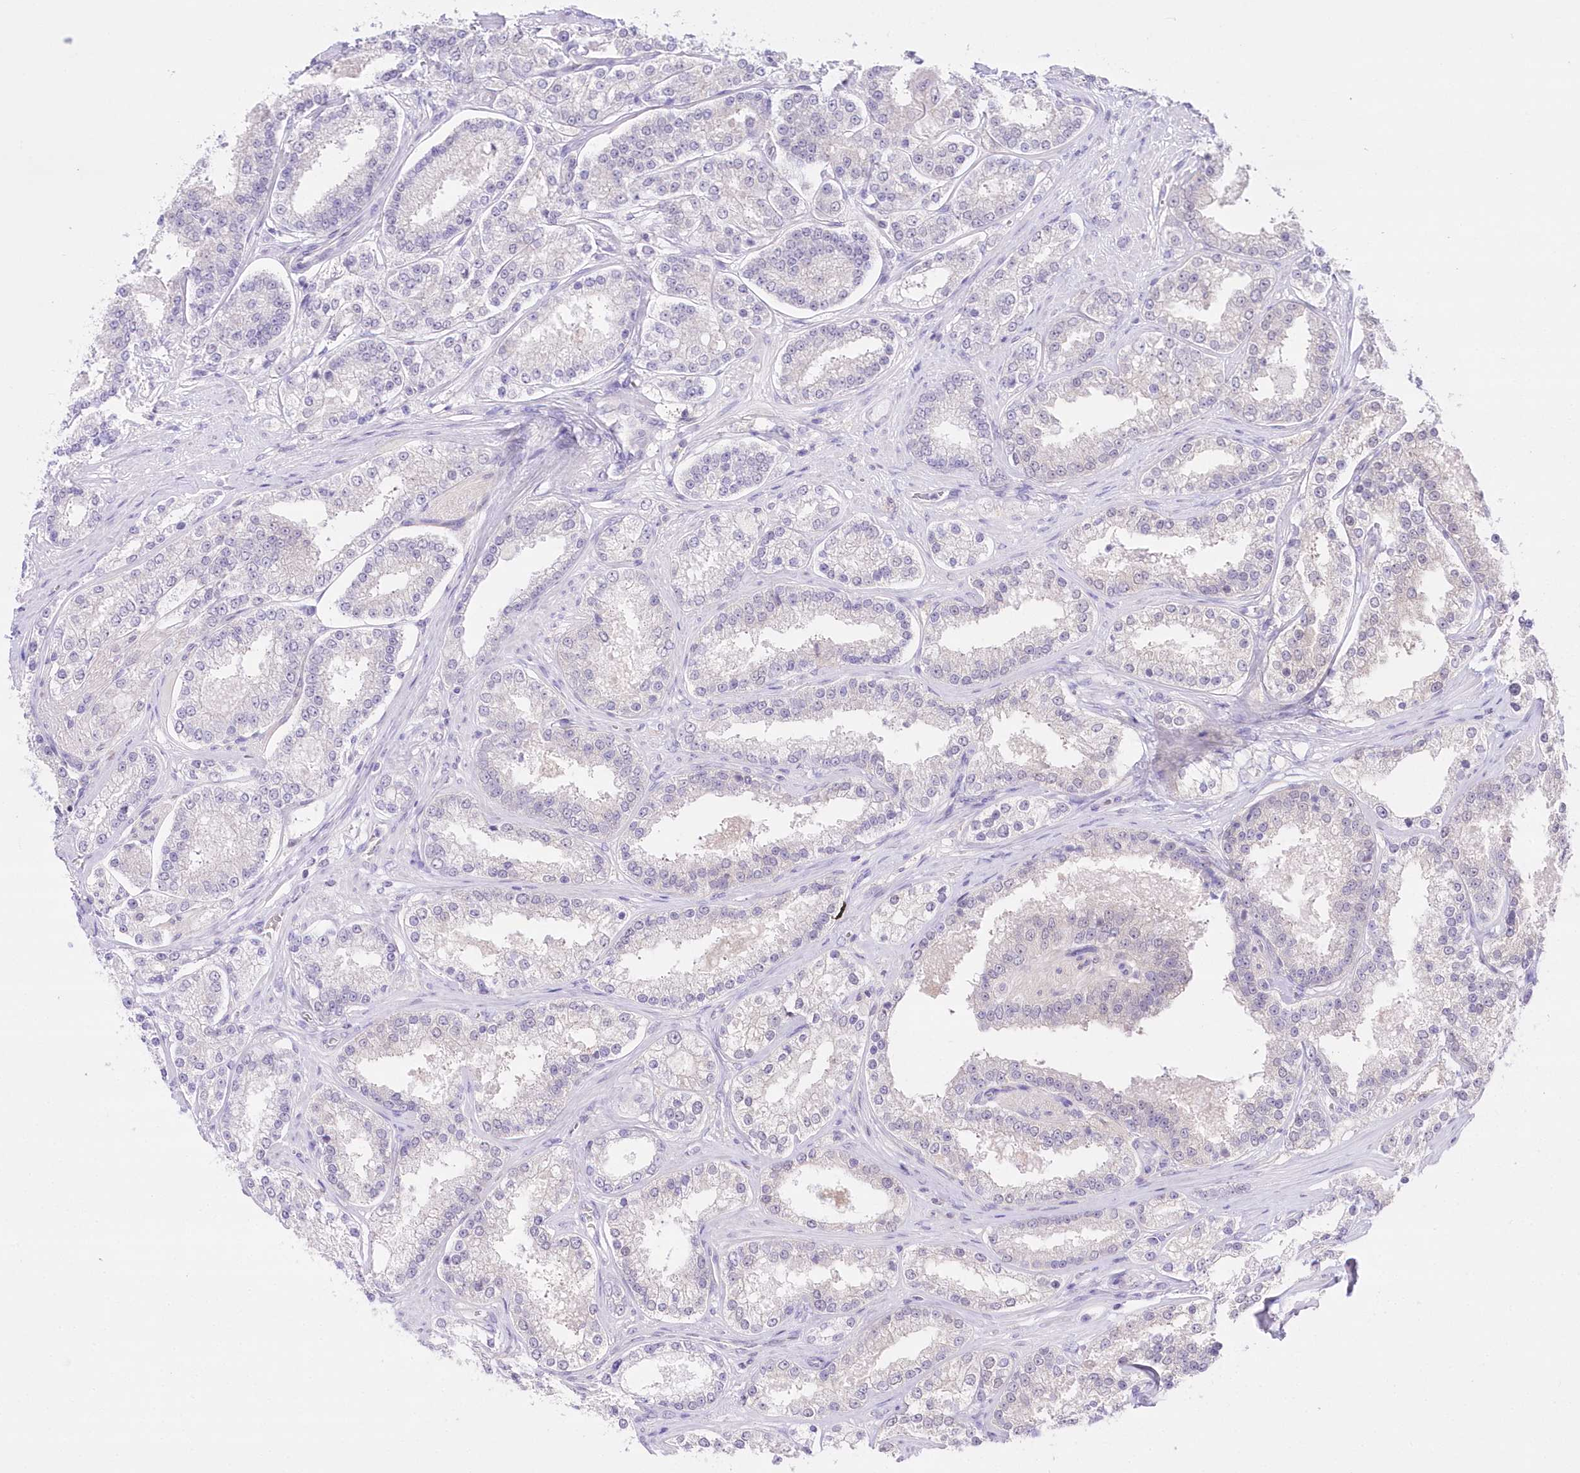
{"staining": {"intensity": "negative", "quantity": "none", "location": "none"}, "tissue": "prostate cancer", "cell_type": "Tumor cells", "image_type": "cancer", "snomed": [{"axis": "morphology", "description": "Normal tissue, NOS"}, {"axis": "morphology", "description": "Adenocarcinoma, High grade"}, {"axis": "topography", "description": "Prostate"}], "caption": "Protein analysis of adenocarcinoma (high-grade) (prostate) demonstrates no significant staining in tumor cells.", "gene": "UBA6", "patient": {"sex": "male", "age": 83}}